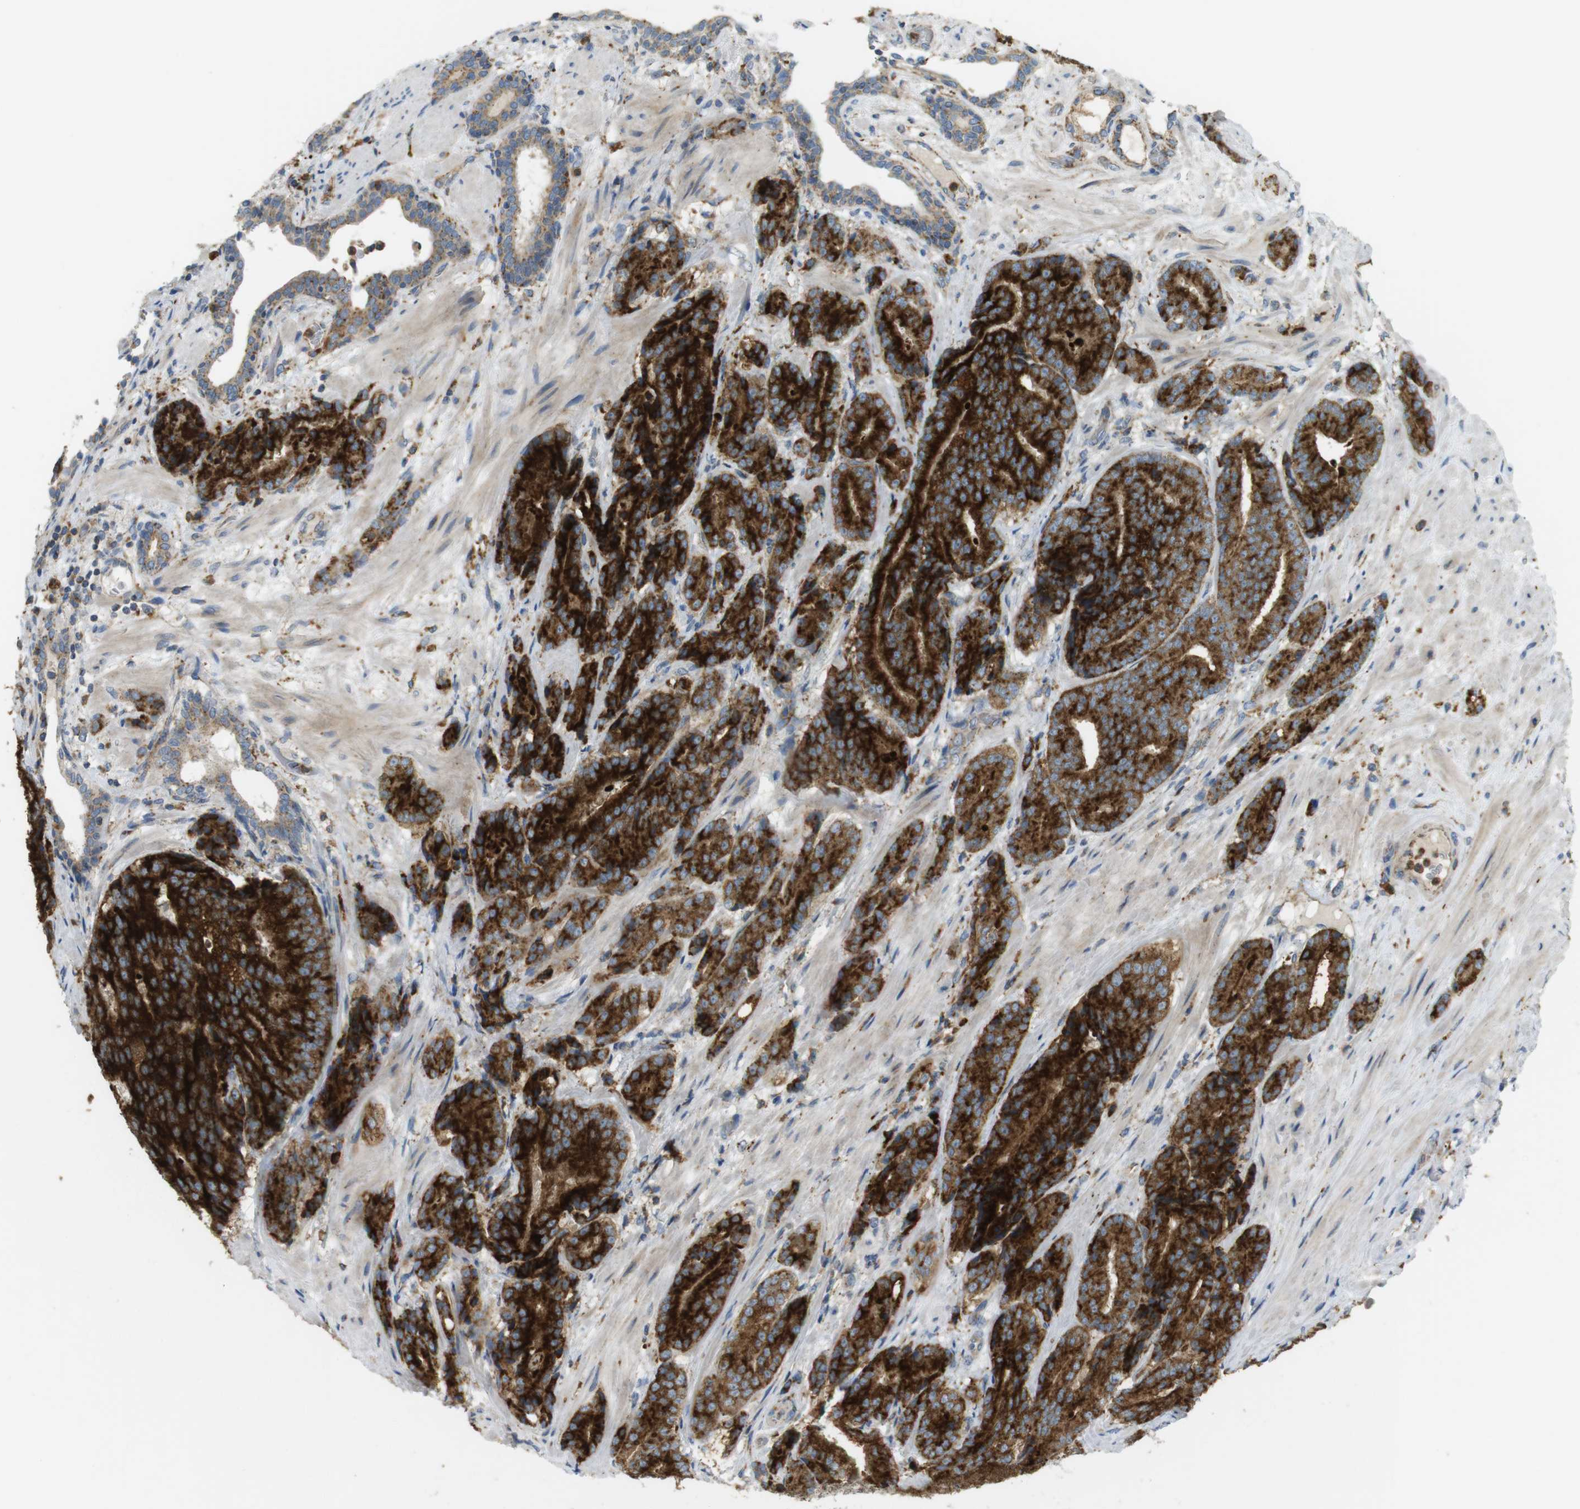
{"staining": {"intensity": "strong", "quantity": ">75%", "location": "cytoplasmic/membranous"}, "tissue": "prostate cancer", "cell_type": "Tumor cells", "image_type": "cancer", "snomed": [{"axis": "morphology", "description": "Adenocarcinoma, High grade"}, {"axis": "topography", "description": "Prostate"}], "caption": "The image demonstrates staining of prostate high-grade adenocarcinoma, revealing strong cytoplasmic/membranous protein expression (brown color) within tumor cells. (DAB (3,3'-diaminobenzidine) IHC, brown staining for protein, blue staining for nuclei).", "gene": "LAMP1", "patient": {"sex": "male", "age": 61}}